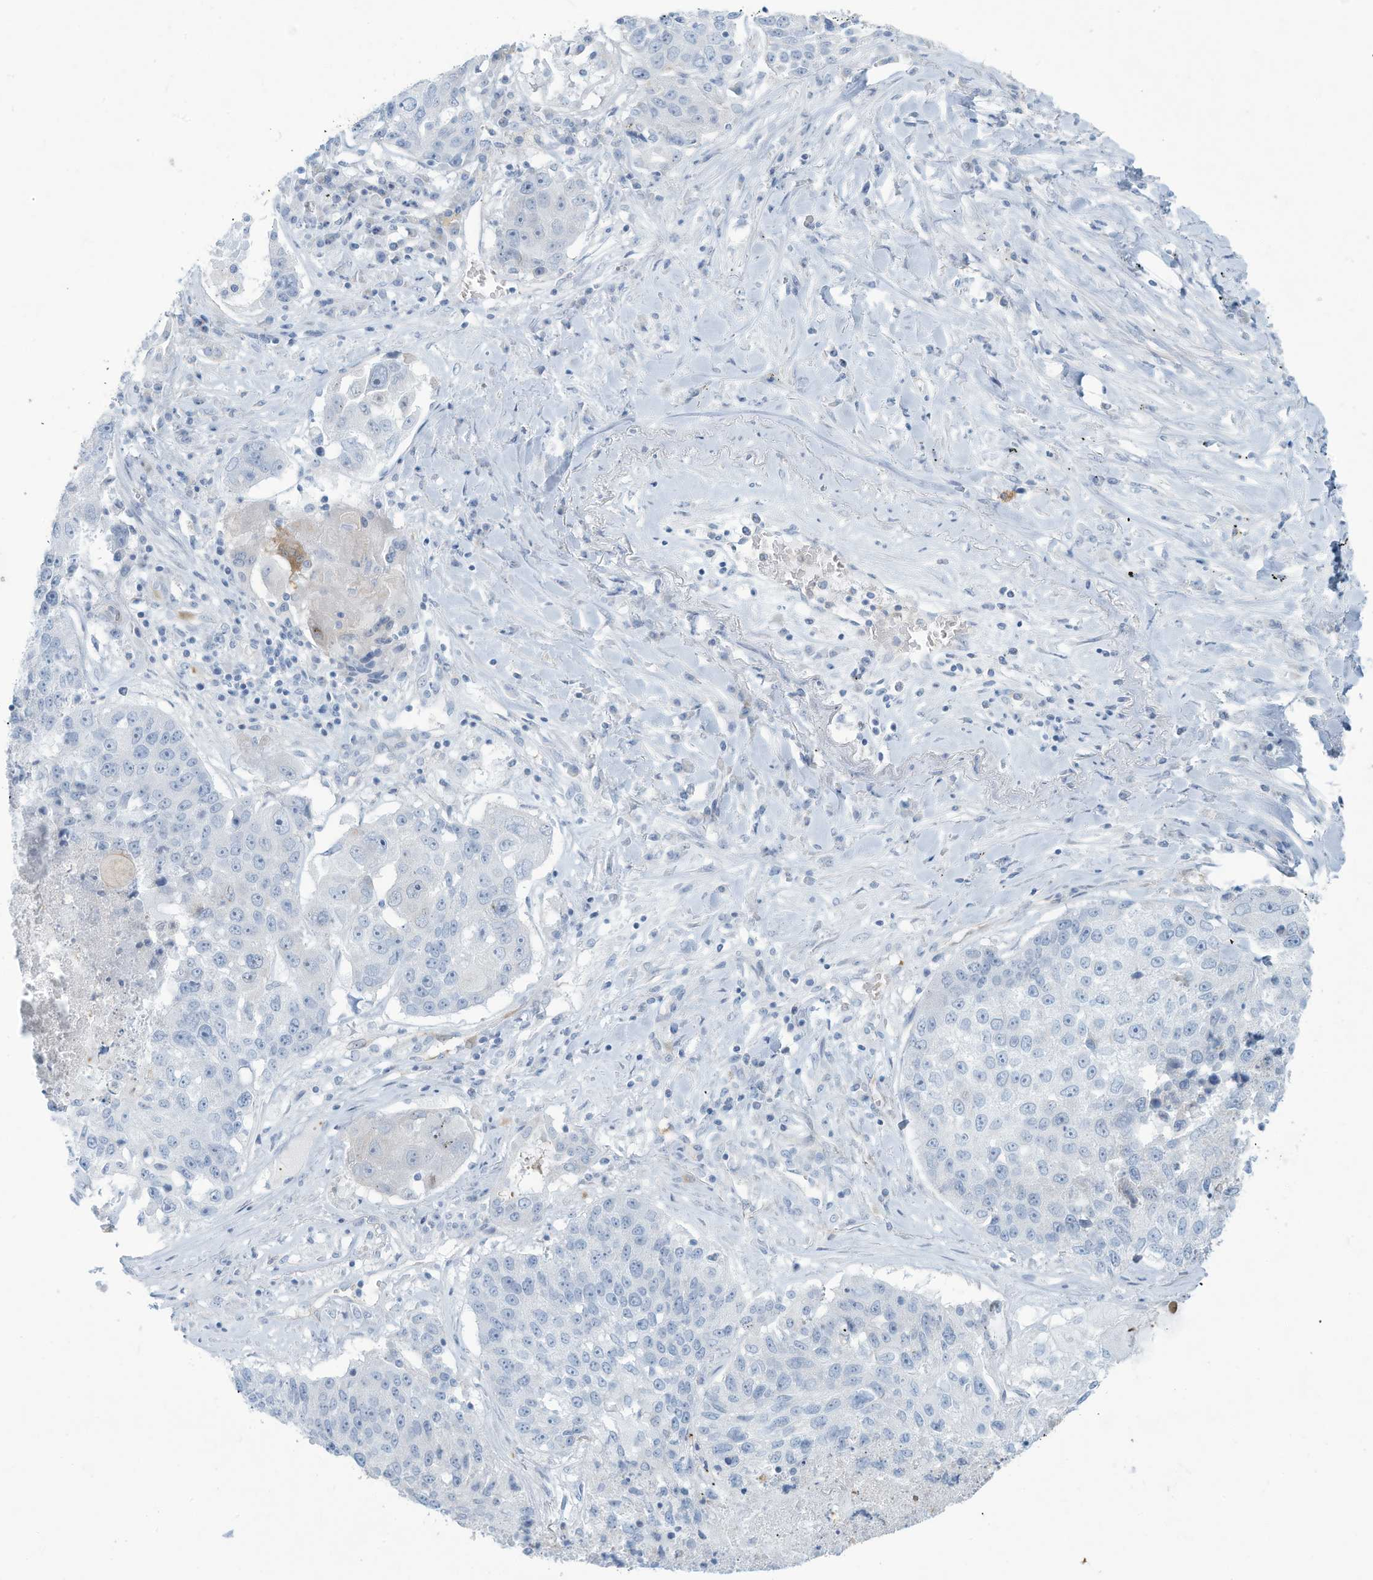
{"staining": {"intensity": "negative", "quantity": "none", "location": "none"}, "tissue": "lung cancer", "cell_type": "Tumor cells", "image_type": "cancer", "snomed": [{"axis": "morphology", "description": "Squamous cell carcinoma, NOS"}, {"axis": "topography", "description": "Lung"}], "caption": "The image reveals no significant staining in tumor cells of squamous cell carcinoma (lung).", "gene": "ERI2", "patient": {"sex": "male", "age": 61}}